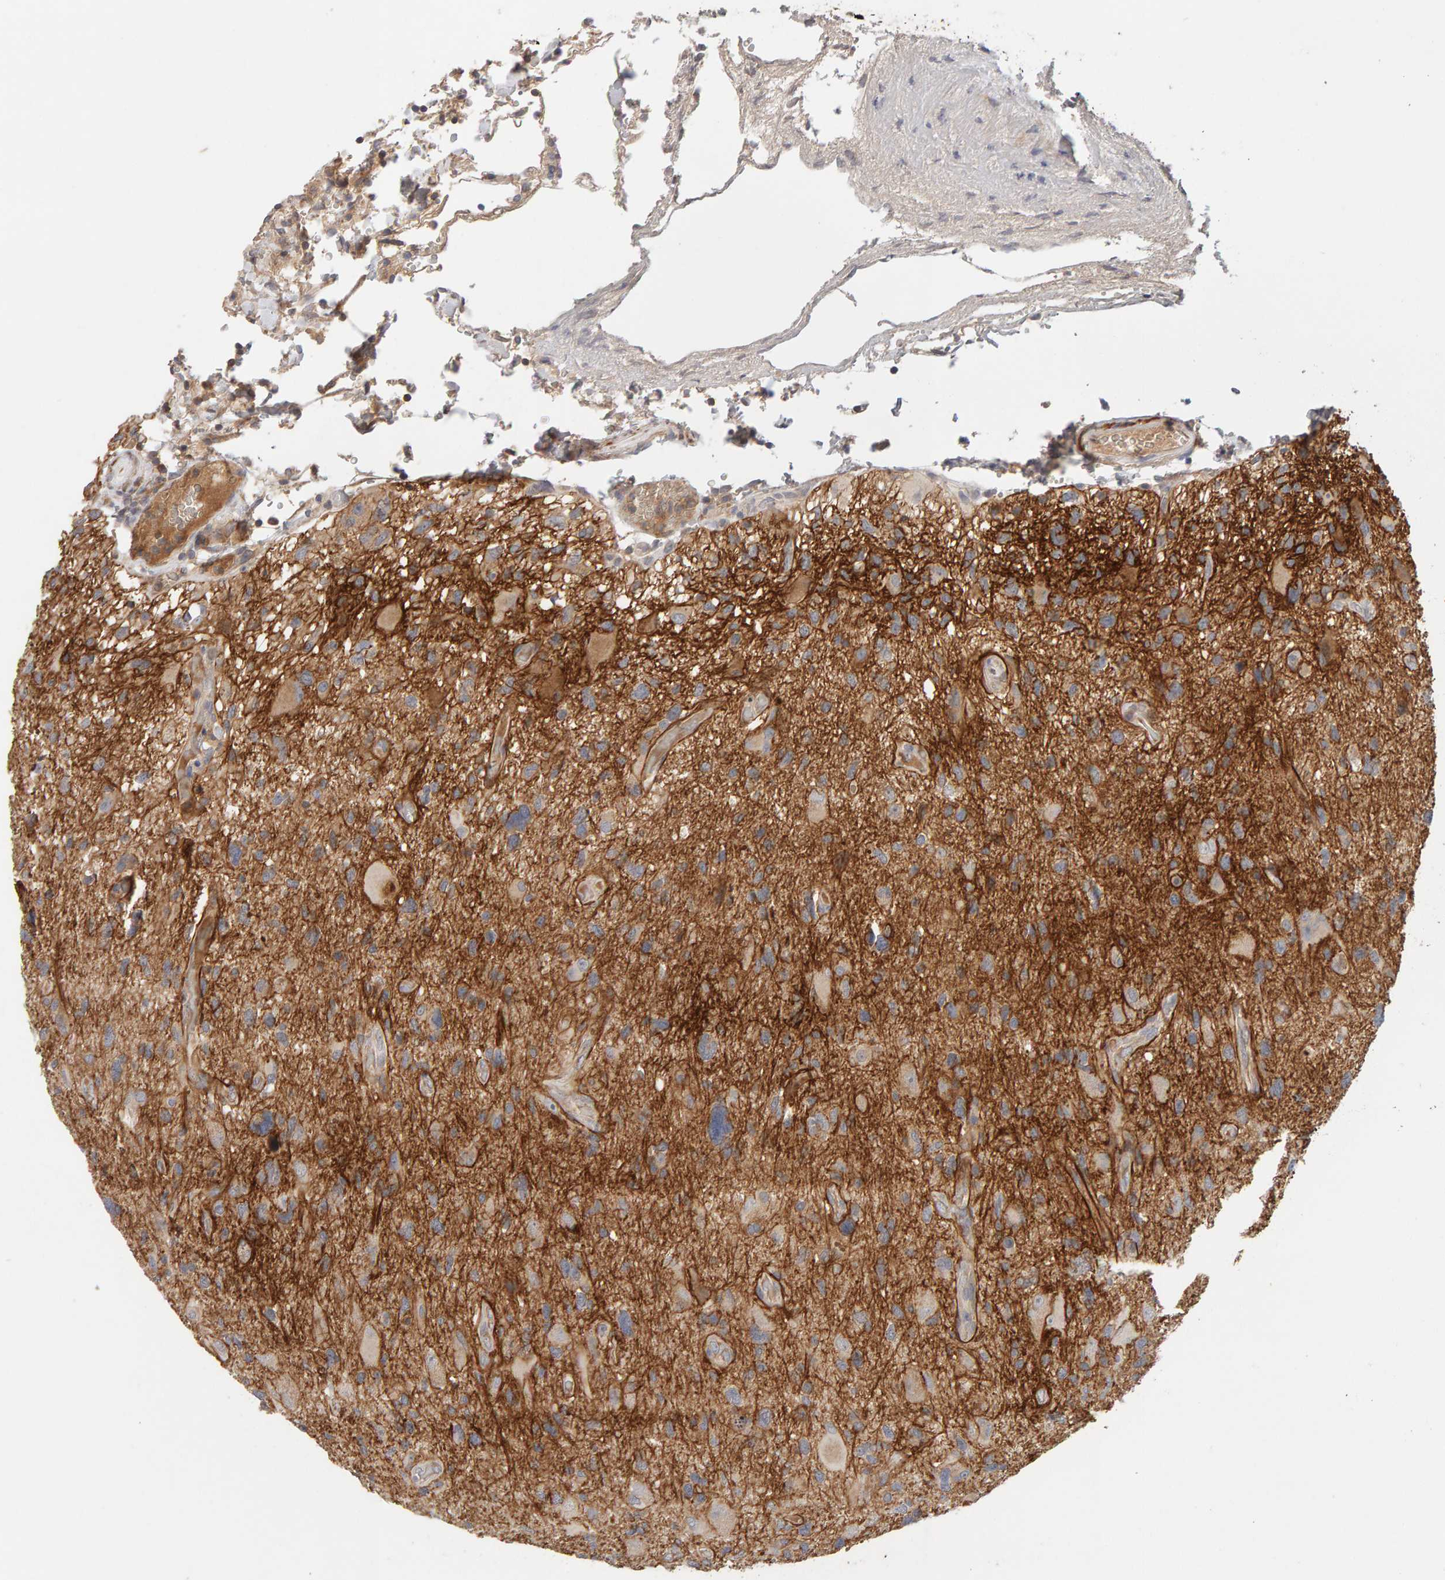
{"staining": {"intensity": "weak", "quantity": "25%-75%", "location": "cytoplasmic/membranous"}, "tissue": "glioma", "cell_type": "Tumor cells", "image_type": "cancer", "snomed": [{"axis": "morphology", "description": "Glioma, malignant, High grade"}, {"axis": "topography", "description": "Brain"}], "caption": "This micrograph displays IHC staining of malignant glioma (high-grade), with low weak cytoplasmic/membranous staining in approximately 25%-75% of tumor cells.", "gene": "NUDCD1", "patient": {"sex": "male", "age": 33}}